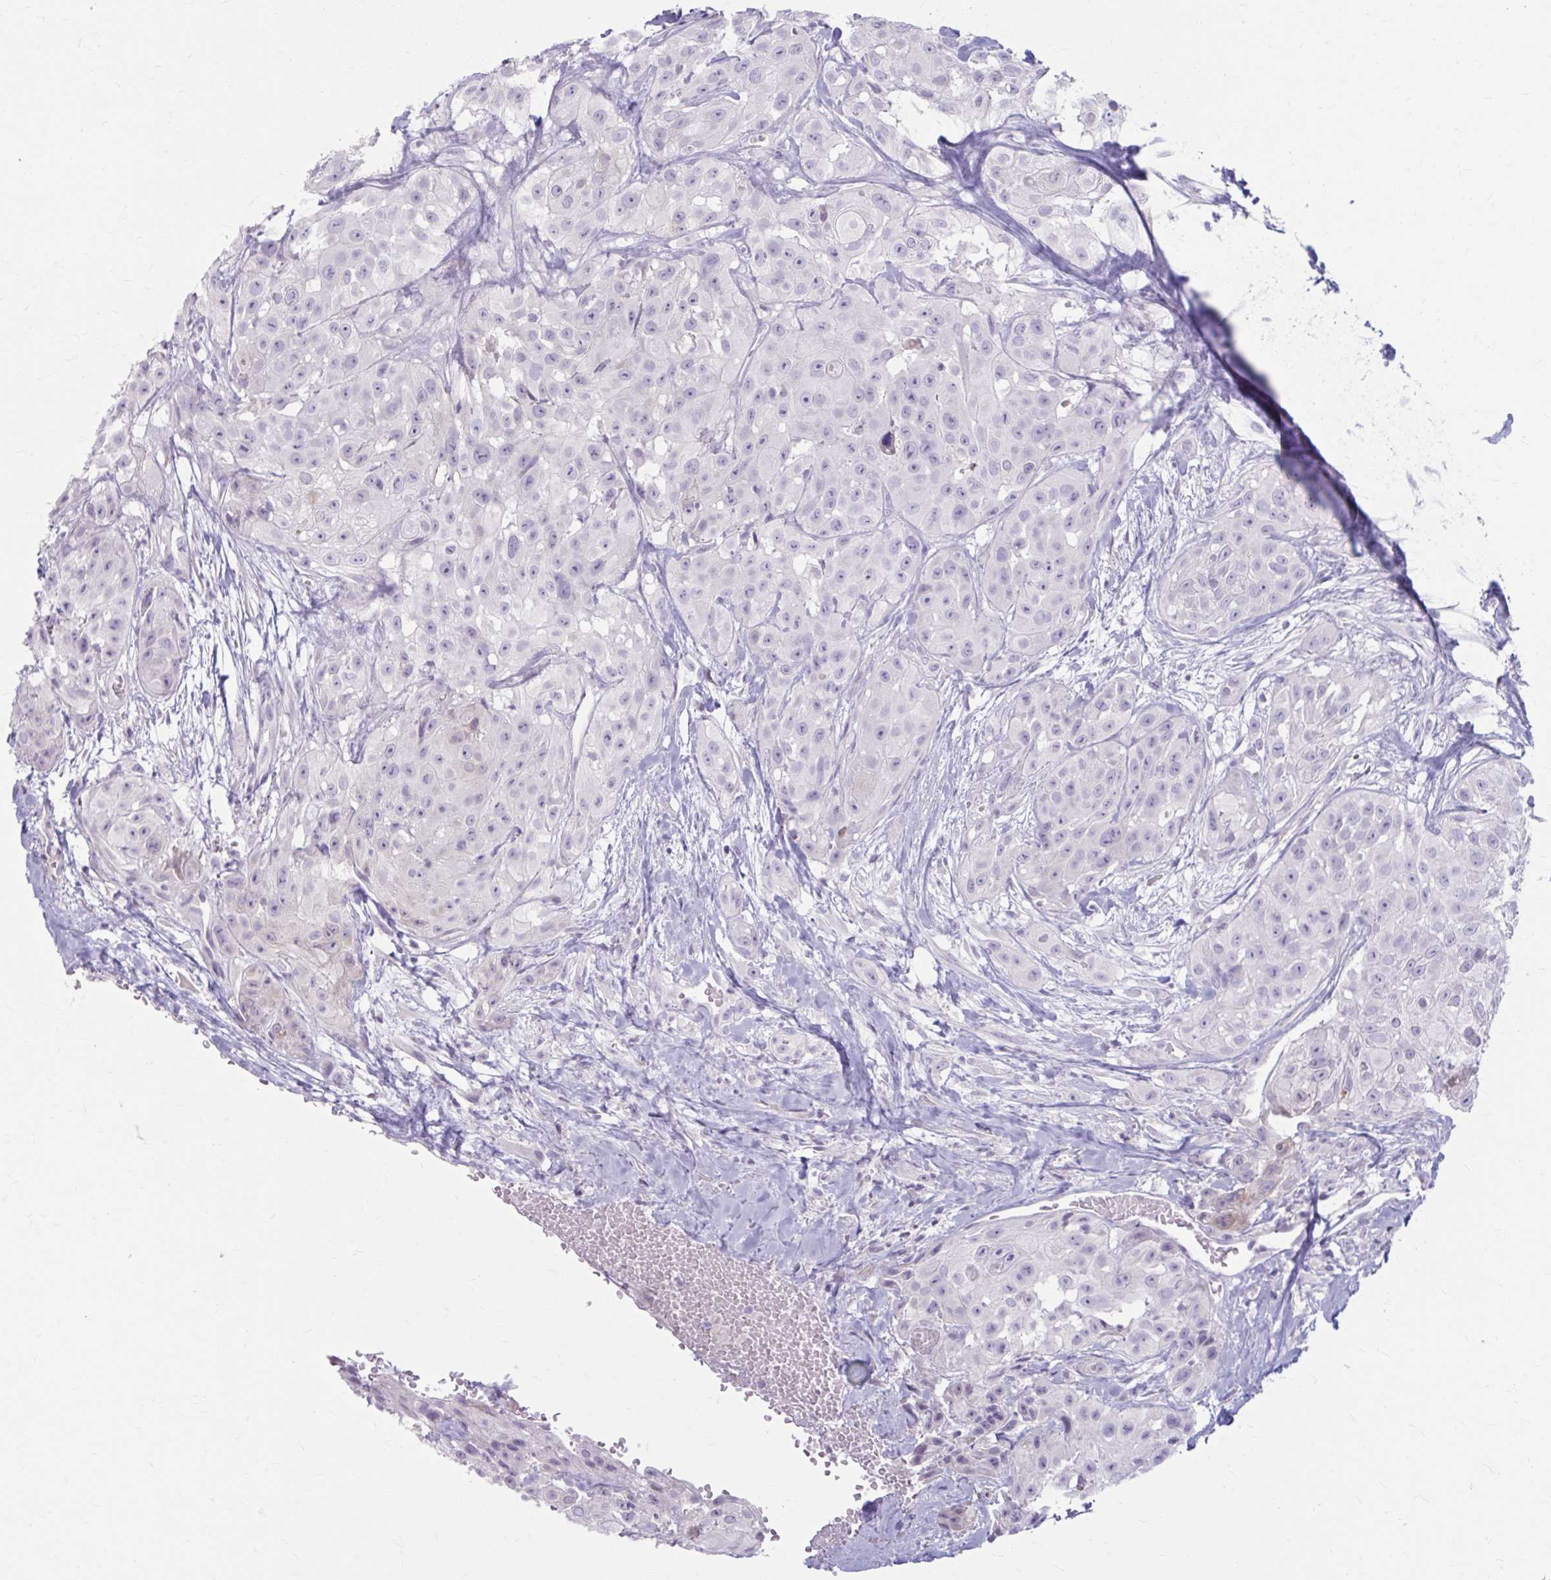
{"staining": {"intensity": "negative", "quantity": "none", "location": "none"}, "tissue": "head and neck cancer", "cell_type": "Tumor cells", "image_type": "cancer", "snomed": [{"axis": "morphology", "description": "Squamous cell carcinoma, NOS"}, {"axis": "topography", "description": "Head-Neck"}], "caption": "High power microscopy photomicrograph of an immunohistochemistry (IHC) photomicrograph of squamous cell carcinoma (head and neck), revealing no significant staining in tumor cells.", "gene": "MSMO1", "patient": {"sex": "male", "age": 83}}